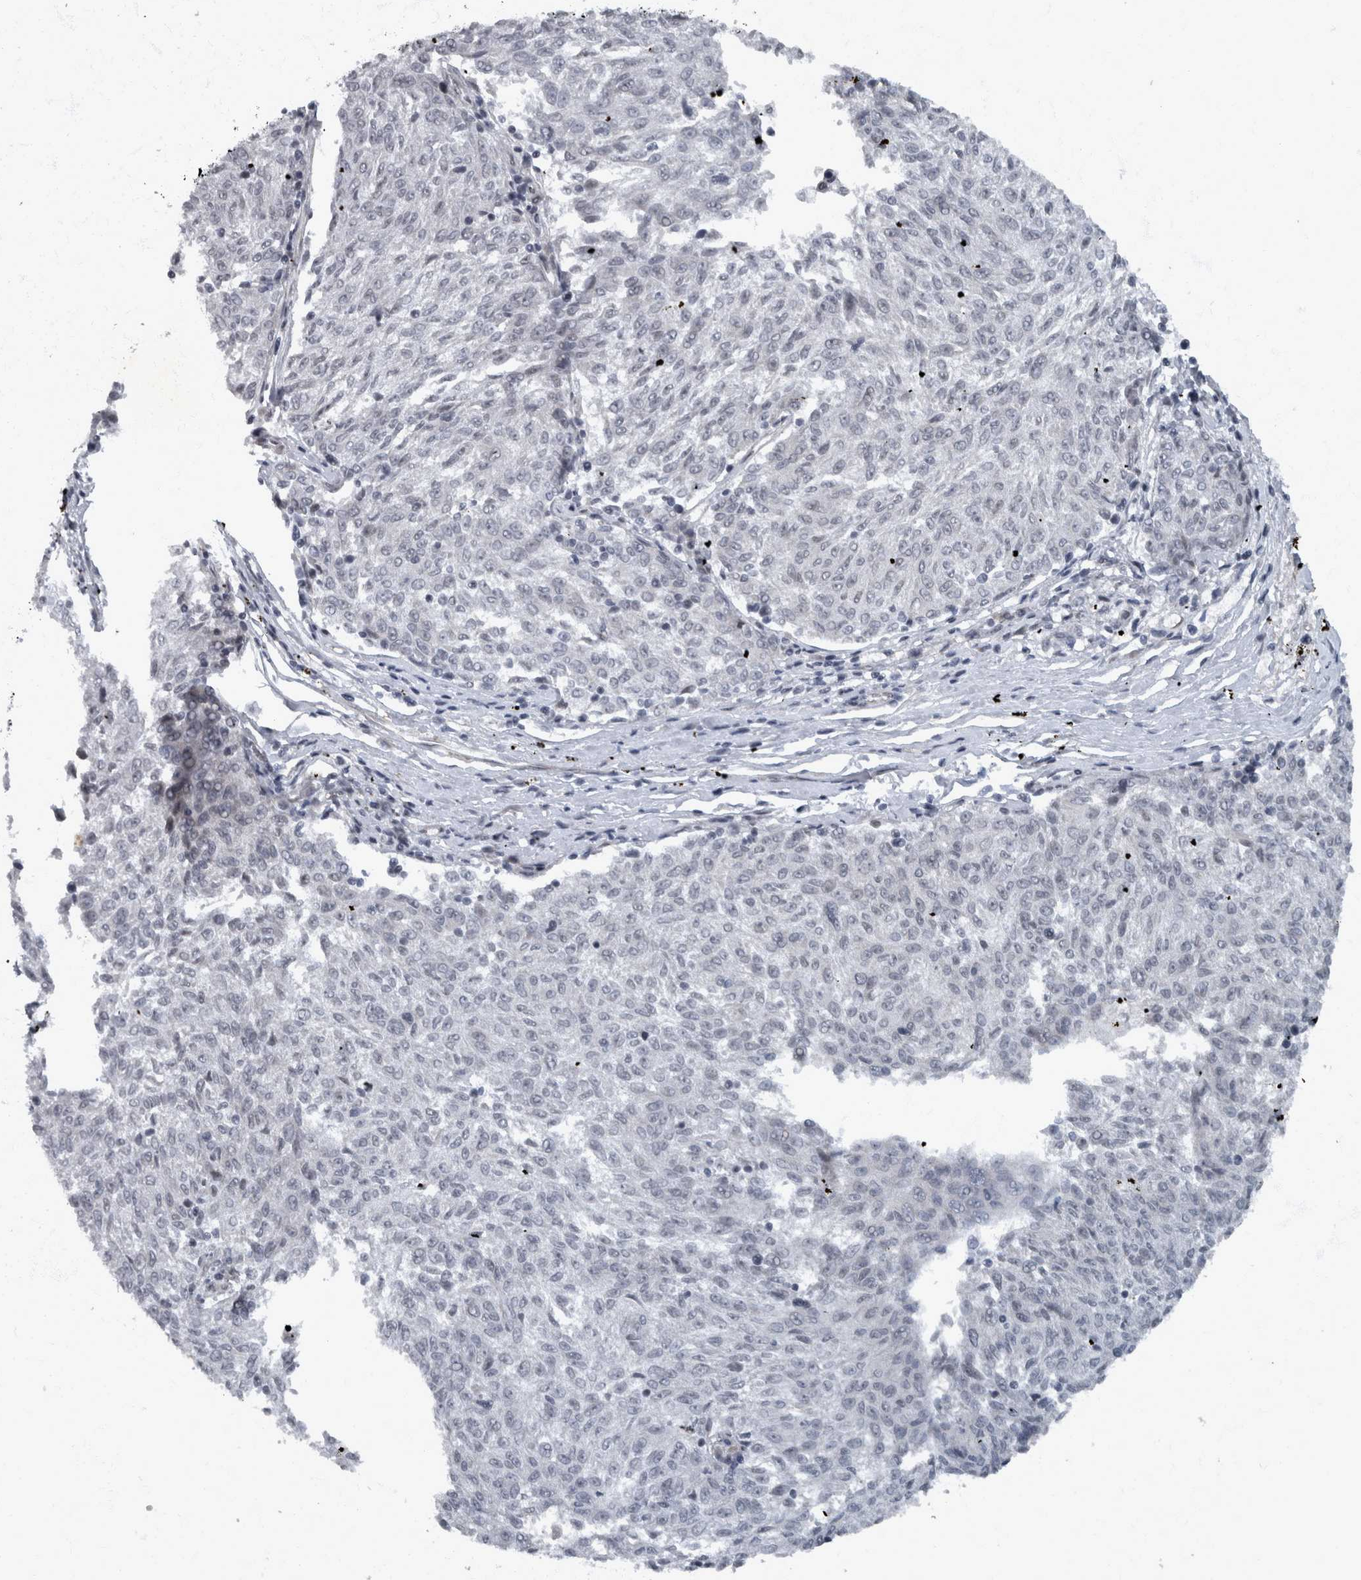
{"staining": {"intensity": "negative", "quantity": "none", "location": "none"}, "tissue": "melanoma", "cell_type": "Tumor cells", "image_type": "cancer", "snomed": [{"axis": "morphology", "description": "Malignant melanoma, NOS"}, {"axis": "topography", "description": "Skin"}], "caption": "DAB (3,3'-diaminobenzidine) immunohistochemical staining of human melanoma demonstrates no significant expression in tumor cells.", "gene": "WDR33", "patient": {"sex": "female", "age": 72}}